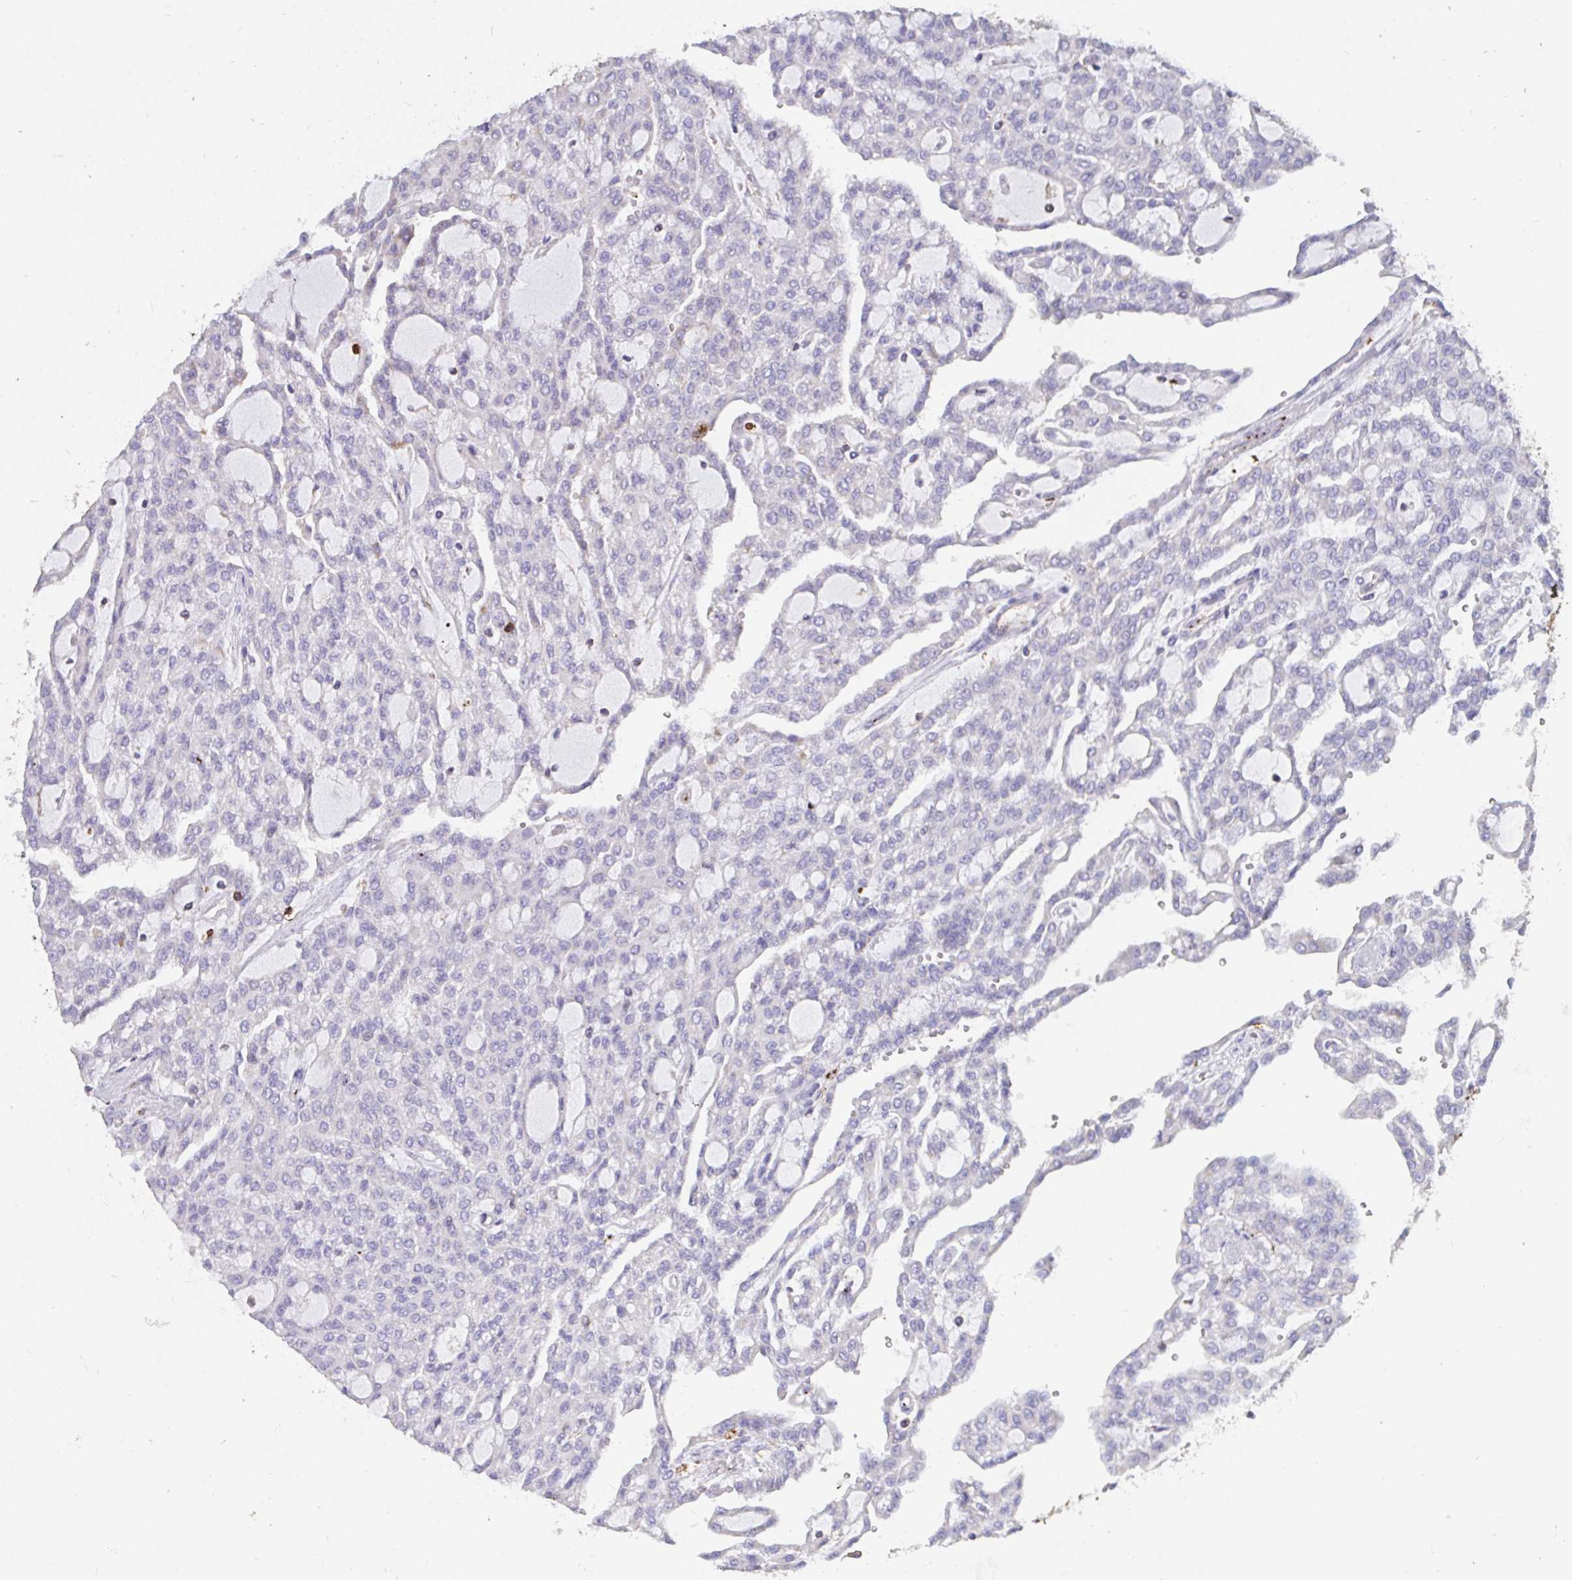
{"staining": {"intensity": "negative", "quantity": "none", "location": "none"}, "tissue": "renal cancer", "cell_type": "Tumor cells", "image_type": "cancer", "snomed": [{"axis": "morphology", "description": "Adenocarcinoma, NOS"}, {"axis": "topography", "description": "Kidney"}], "caption": "Histopathology image shows no protein expression in tumor cells of renal cancer (adenocarcinoma) tissue.", "gene": "CFL1", "patient": {"sex": "male", "age": 63}}